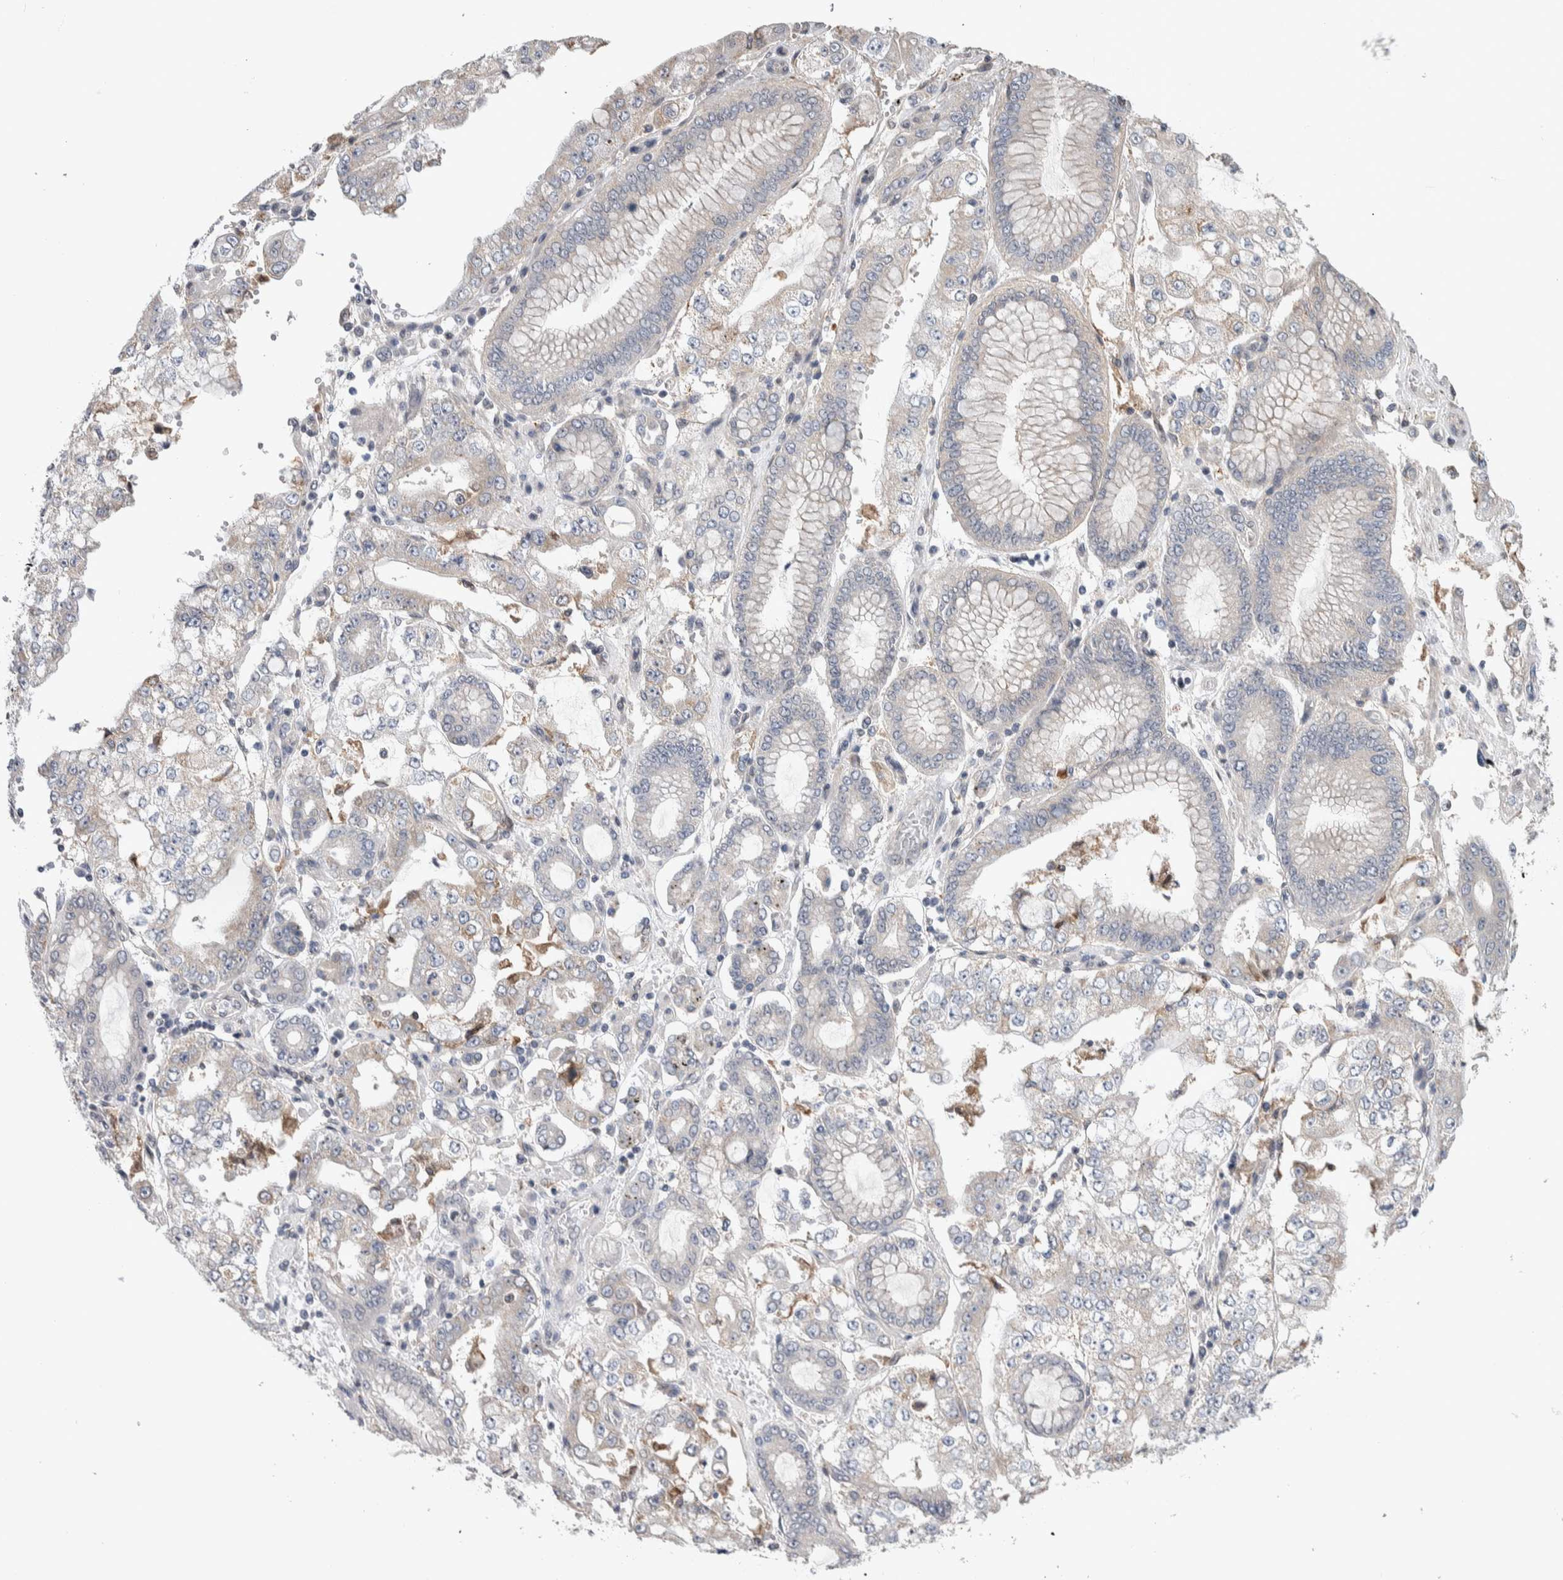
{"staining": {"intensity": "negative", "quantity": "none", "location": "none"}, "tissue": "stomach cancer", "cell_type": "Tumor cells", "image_type": "cancer", "snomed": [{"axis": "morphology", "description": "Adenocarcinoma, NOS"}, {"axis": "topography", "description": "Stomach"}], "caption": "Micrograph shows no protein staining in tumor cells of stomach adenocarcinoma tissue.", "gene": "TAX1BP1", "patient": {"sex": "male", "age": 76}}